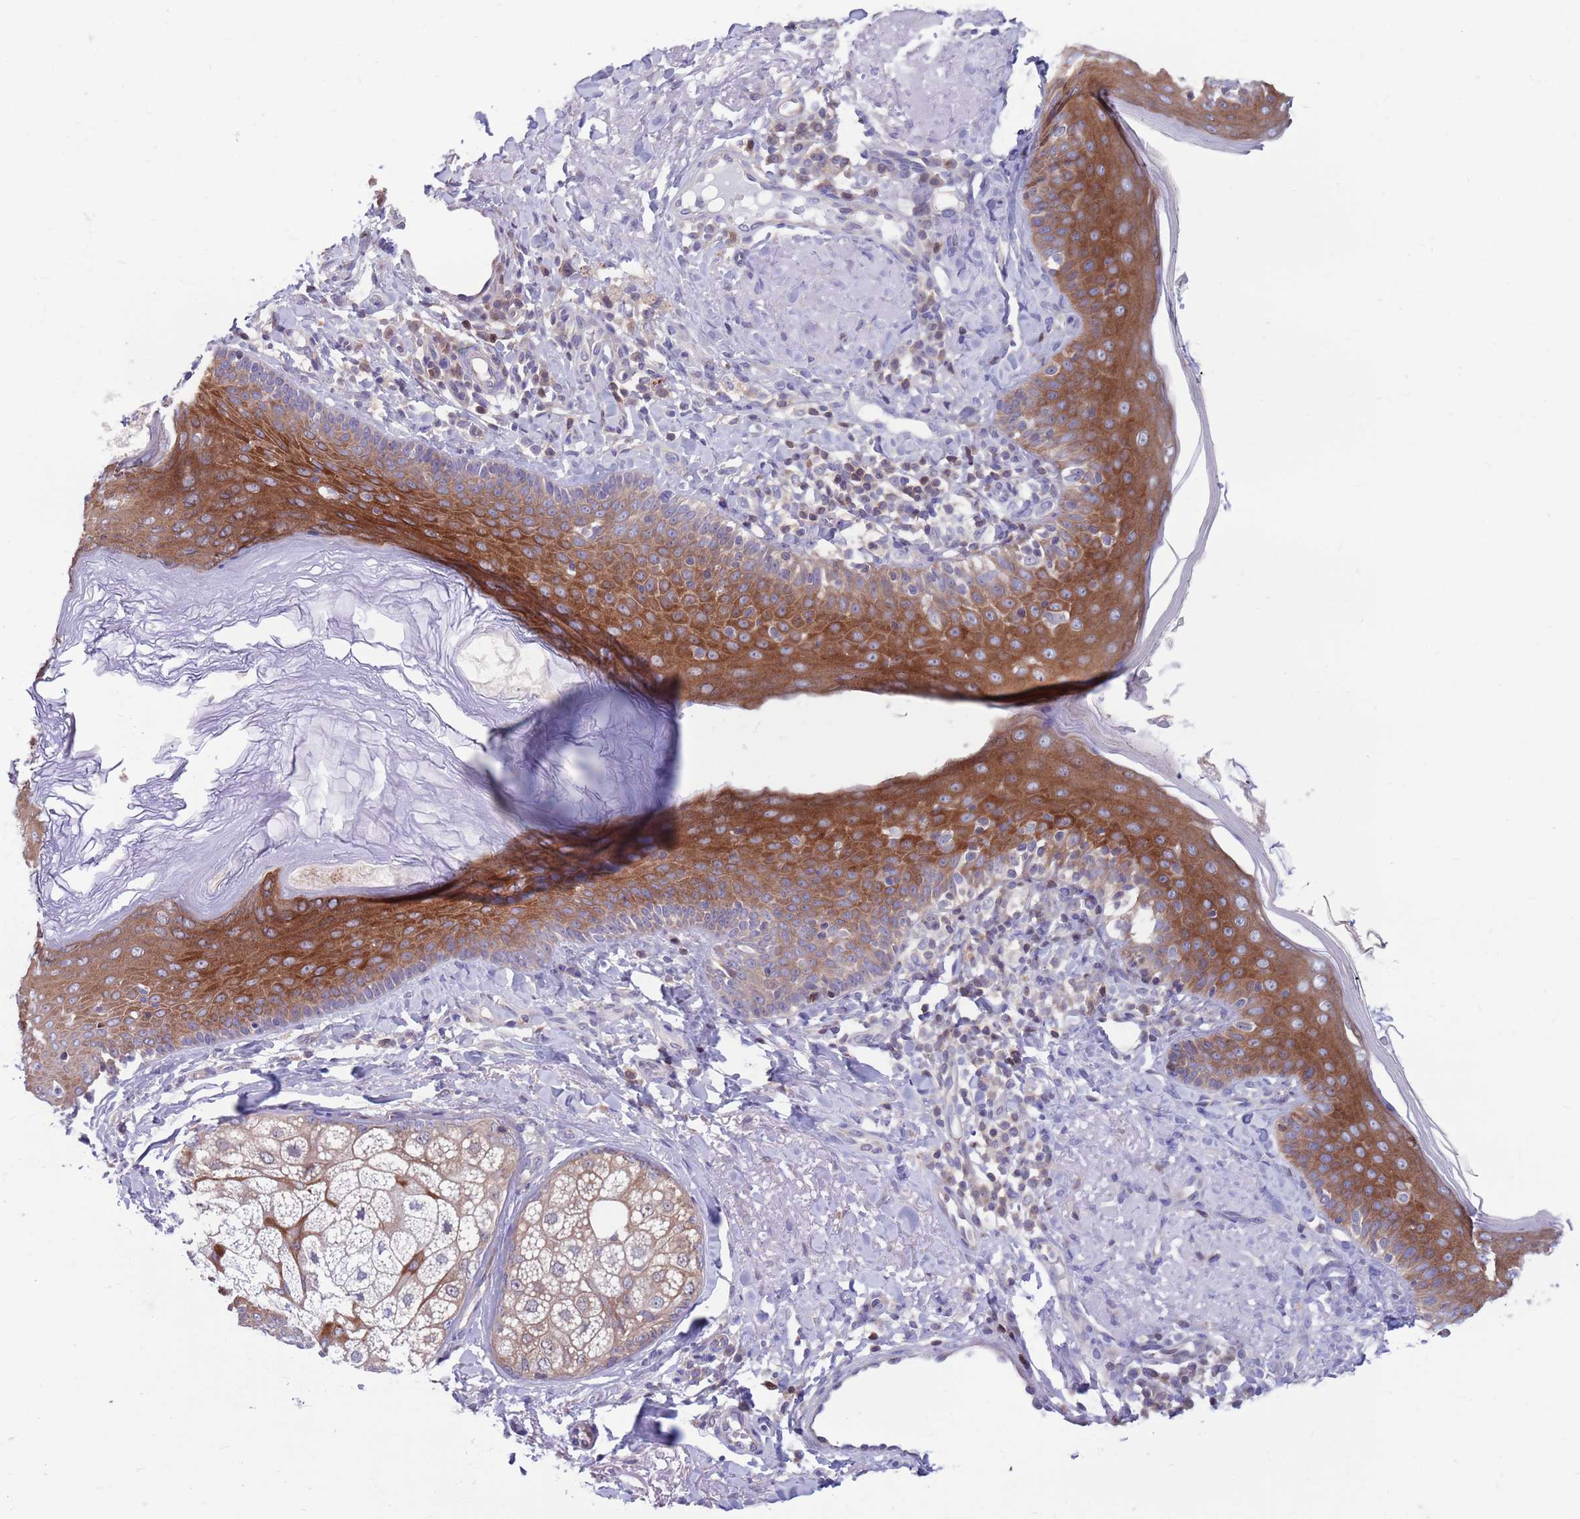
{"staining": {"intensity": "negative", "quantity": "none", "location": "none"}, "tissue": "skin", "cell_type": "Fibroblasts", "image_type": "normal", "snomed": [{"axis": "morphology", "description": "Normal tissue, NOS"}, {"axis": "topography", "description": "Skin"}], "caption": "There is no significant positivity in fibroblasts of skin. The staining was performed using DAB to visualize the protein expression in brown, while the nuclei were stained in blue with hematoxylin (Magnification: 20x).", "gene": "KLHL29", "patient": {"sex": "male", "age": 57}}